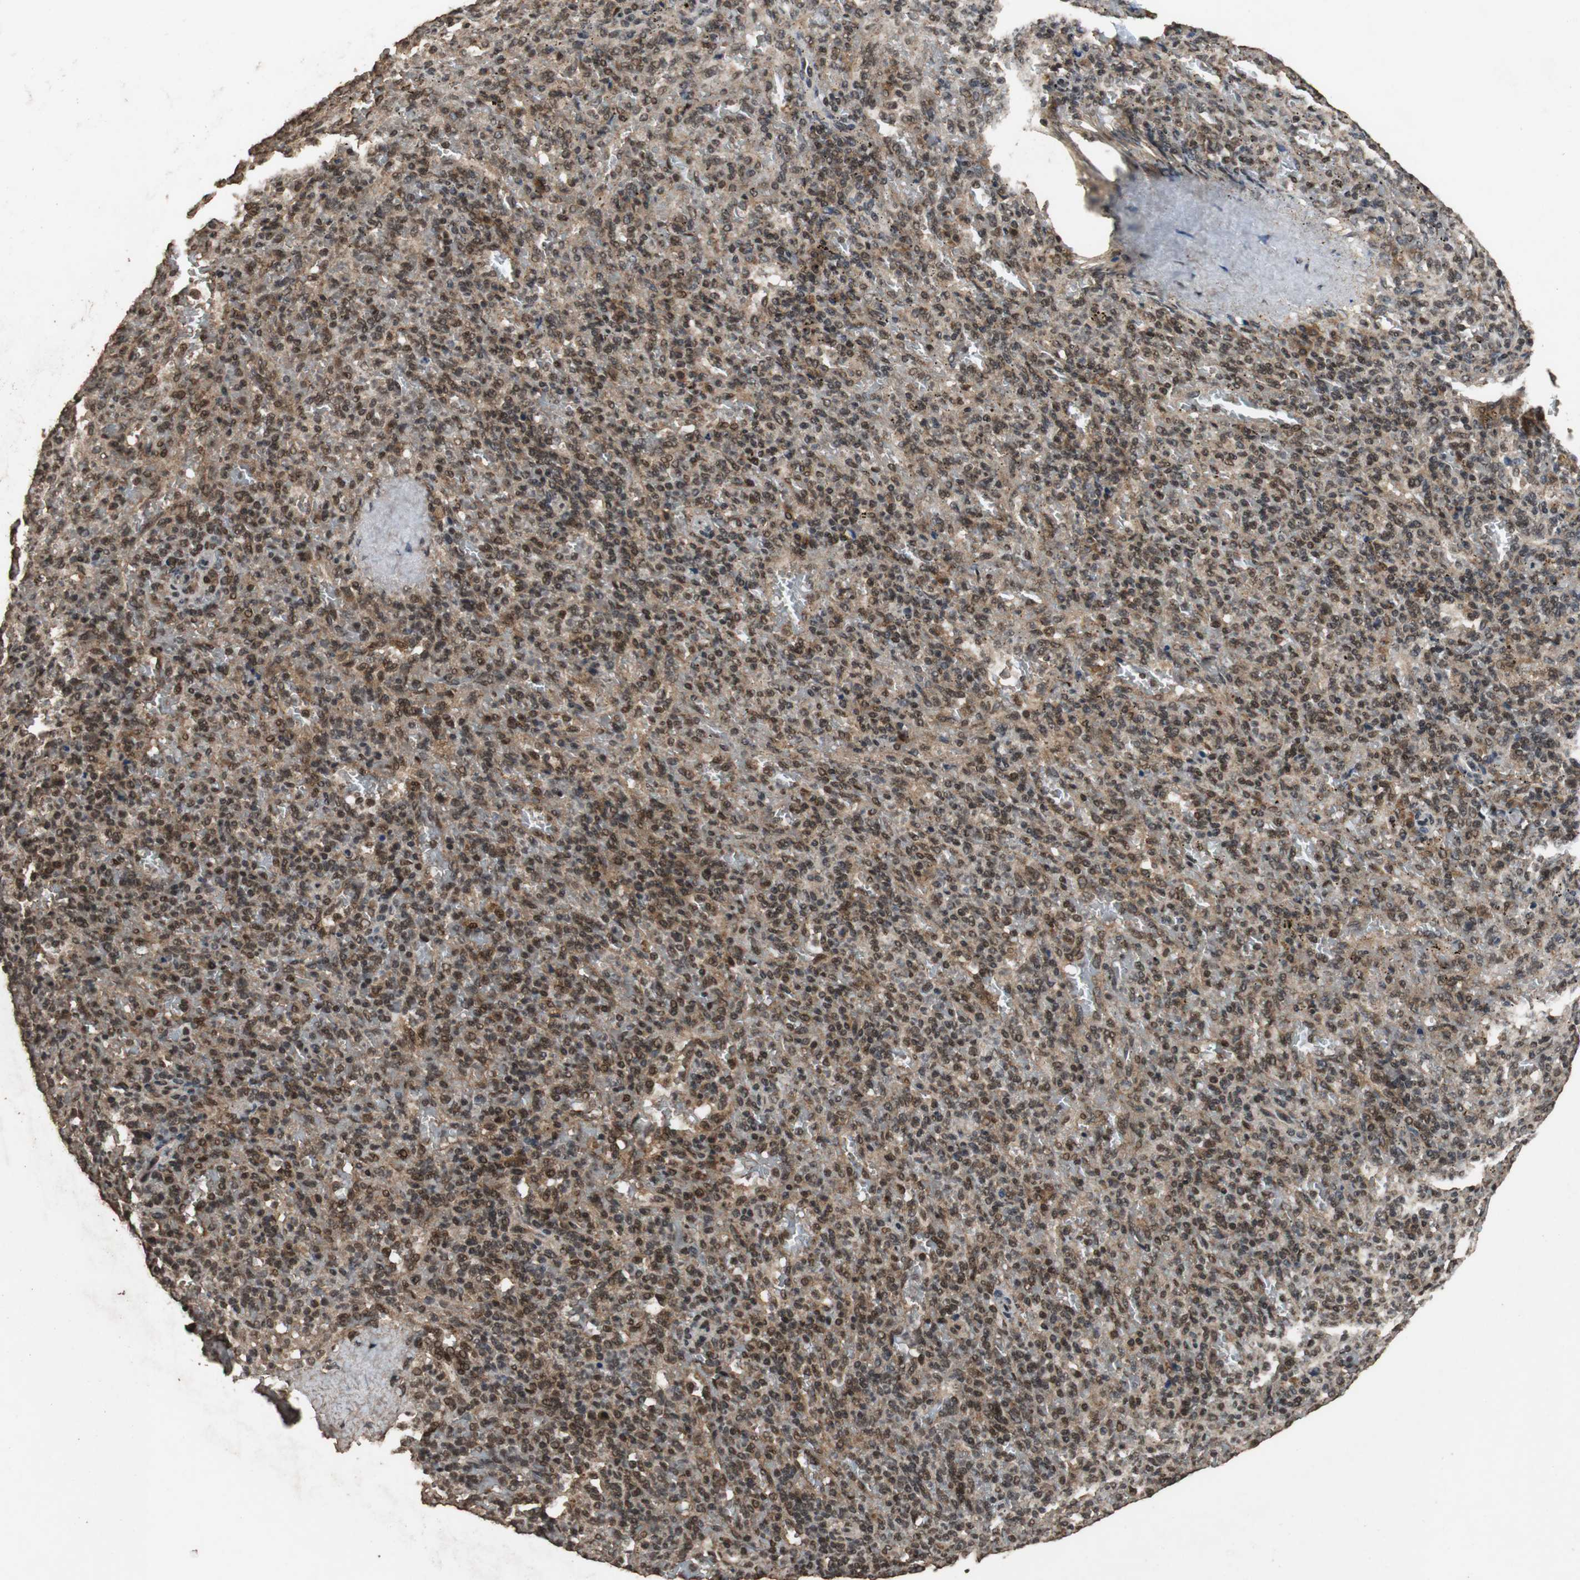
{"staining": {"intensity": "strong", "quantity": "25%-75%", "location": "cytoplasmic/membranous,nuclear"}, "tissue": "spleen", "cell_type": "Cells in red pulp", "image_type": "normal", "snomed": [{"axis": "morphology", "description": "Normal tissue, NOS"}, {"axis": "topography", "description": "Spleen"}], "caption": "High-magnification brightfield microscopy of unremarkable spleen stained with DAB (brown) and counterstained with hematoxylin (blue). cells in red pulp exhibit strong cytoplasmic/membranous,nuclear staining is seen in about25%-75% of cells. (IHC, brightfield microscopy, high magnification).", "gene": "ZNF18", "patient": {"sex": "female", "age": 43}}